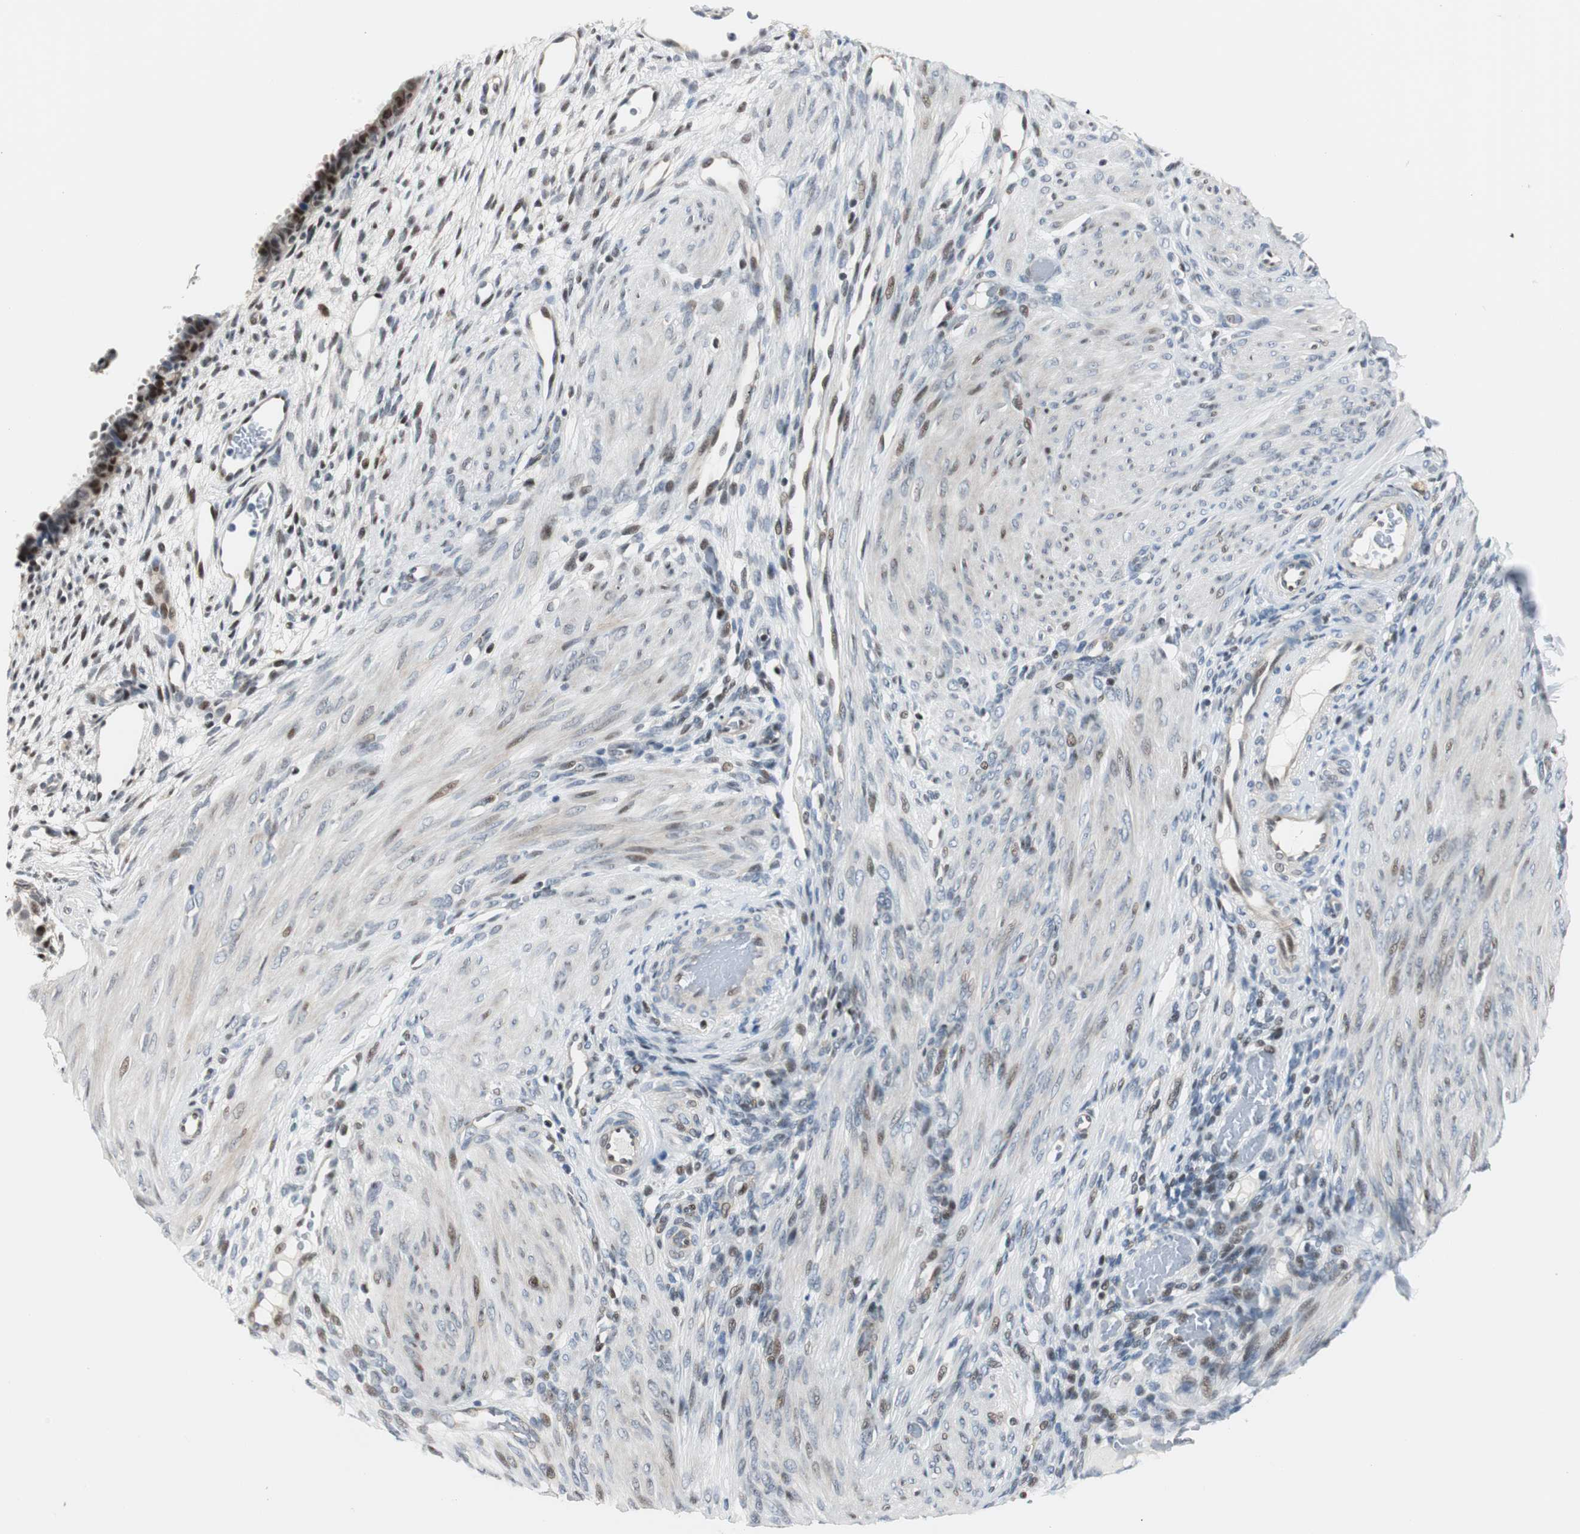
{"staining": {"intensity": "strong", "quantity": "25%-75%", "location": "nuclear"}, "tissue": "endometrium", "cell_type": "Glandular cells", "image_type": "normal", "snomed": [{"axis": "morphology", "description": "Normal tissue, NOS"}, {"axis": "topography", "description": "Endometrium"}], "caption": "This image displays immunohistochemistry (IHC) staining of unremarkable human endometrium, with high strong nuclear positivity in about 25%-75% of glandular cells.", "gene": "RAD1", "patient": {"sex": "female", "age": 72}}